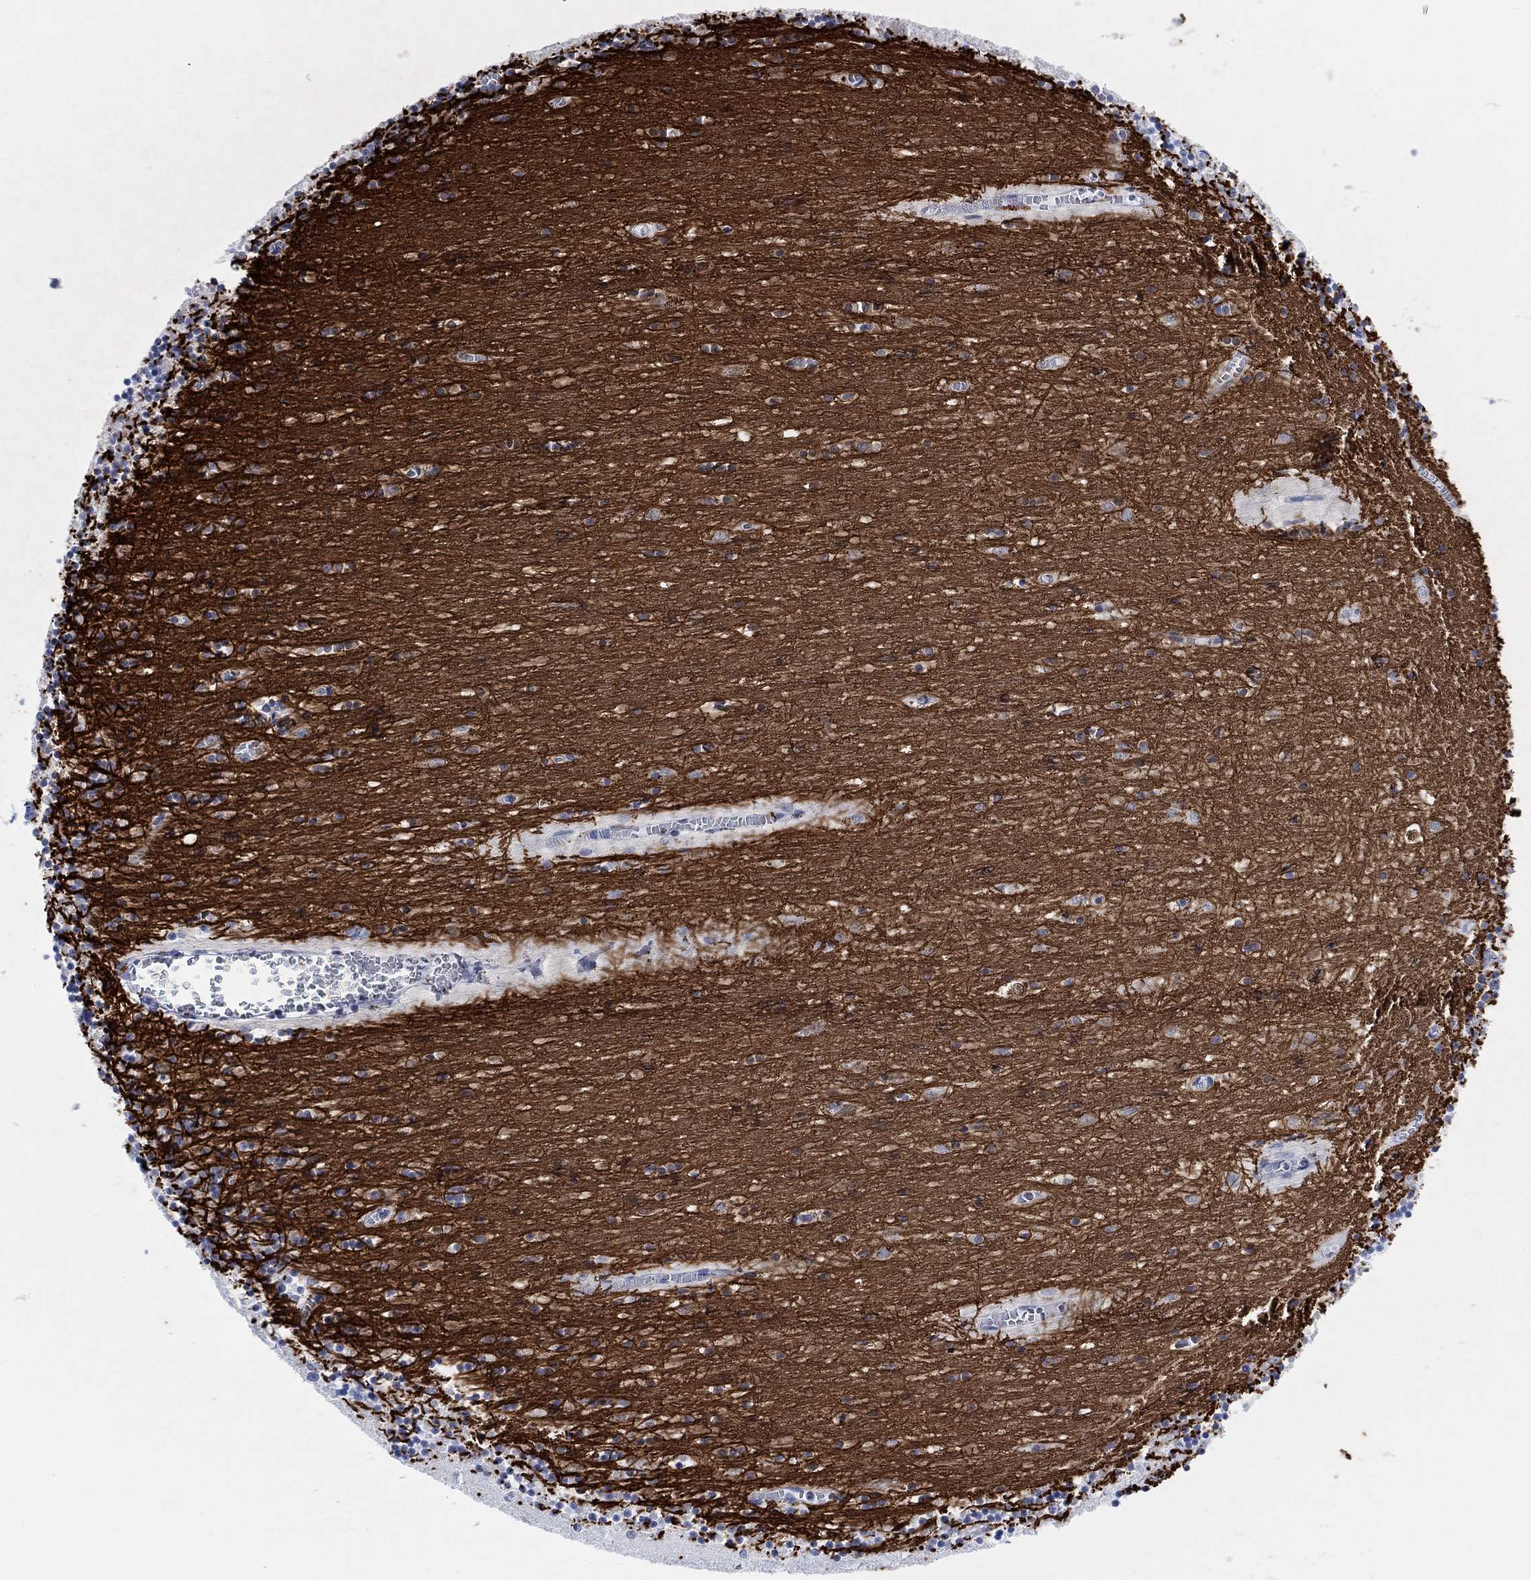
{"staining": {"intensity": "negative", "quantity": "none", "location": "none"}, "tissue": "cerebellum", "cell_type": "Cells in granular layer", "image_type": "normal", "snomed": [{"axis": "morphology", "description": "Normal tissue, NOS"}, {"axis": "topography", "description": "Cerebellum"}], "caption": "IHC micrograph of normal human cerebellum stained for a protein (brown), which displays no expression in cells in granular layer. (IHC, brightfield microscopy, high magnification).", "gene": "RIMS1", "patient": {"sex": "female", "age": 64}}